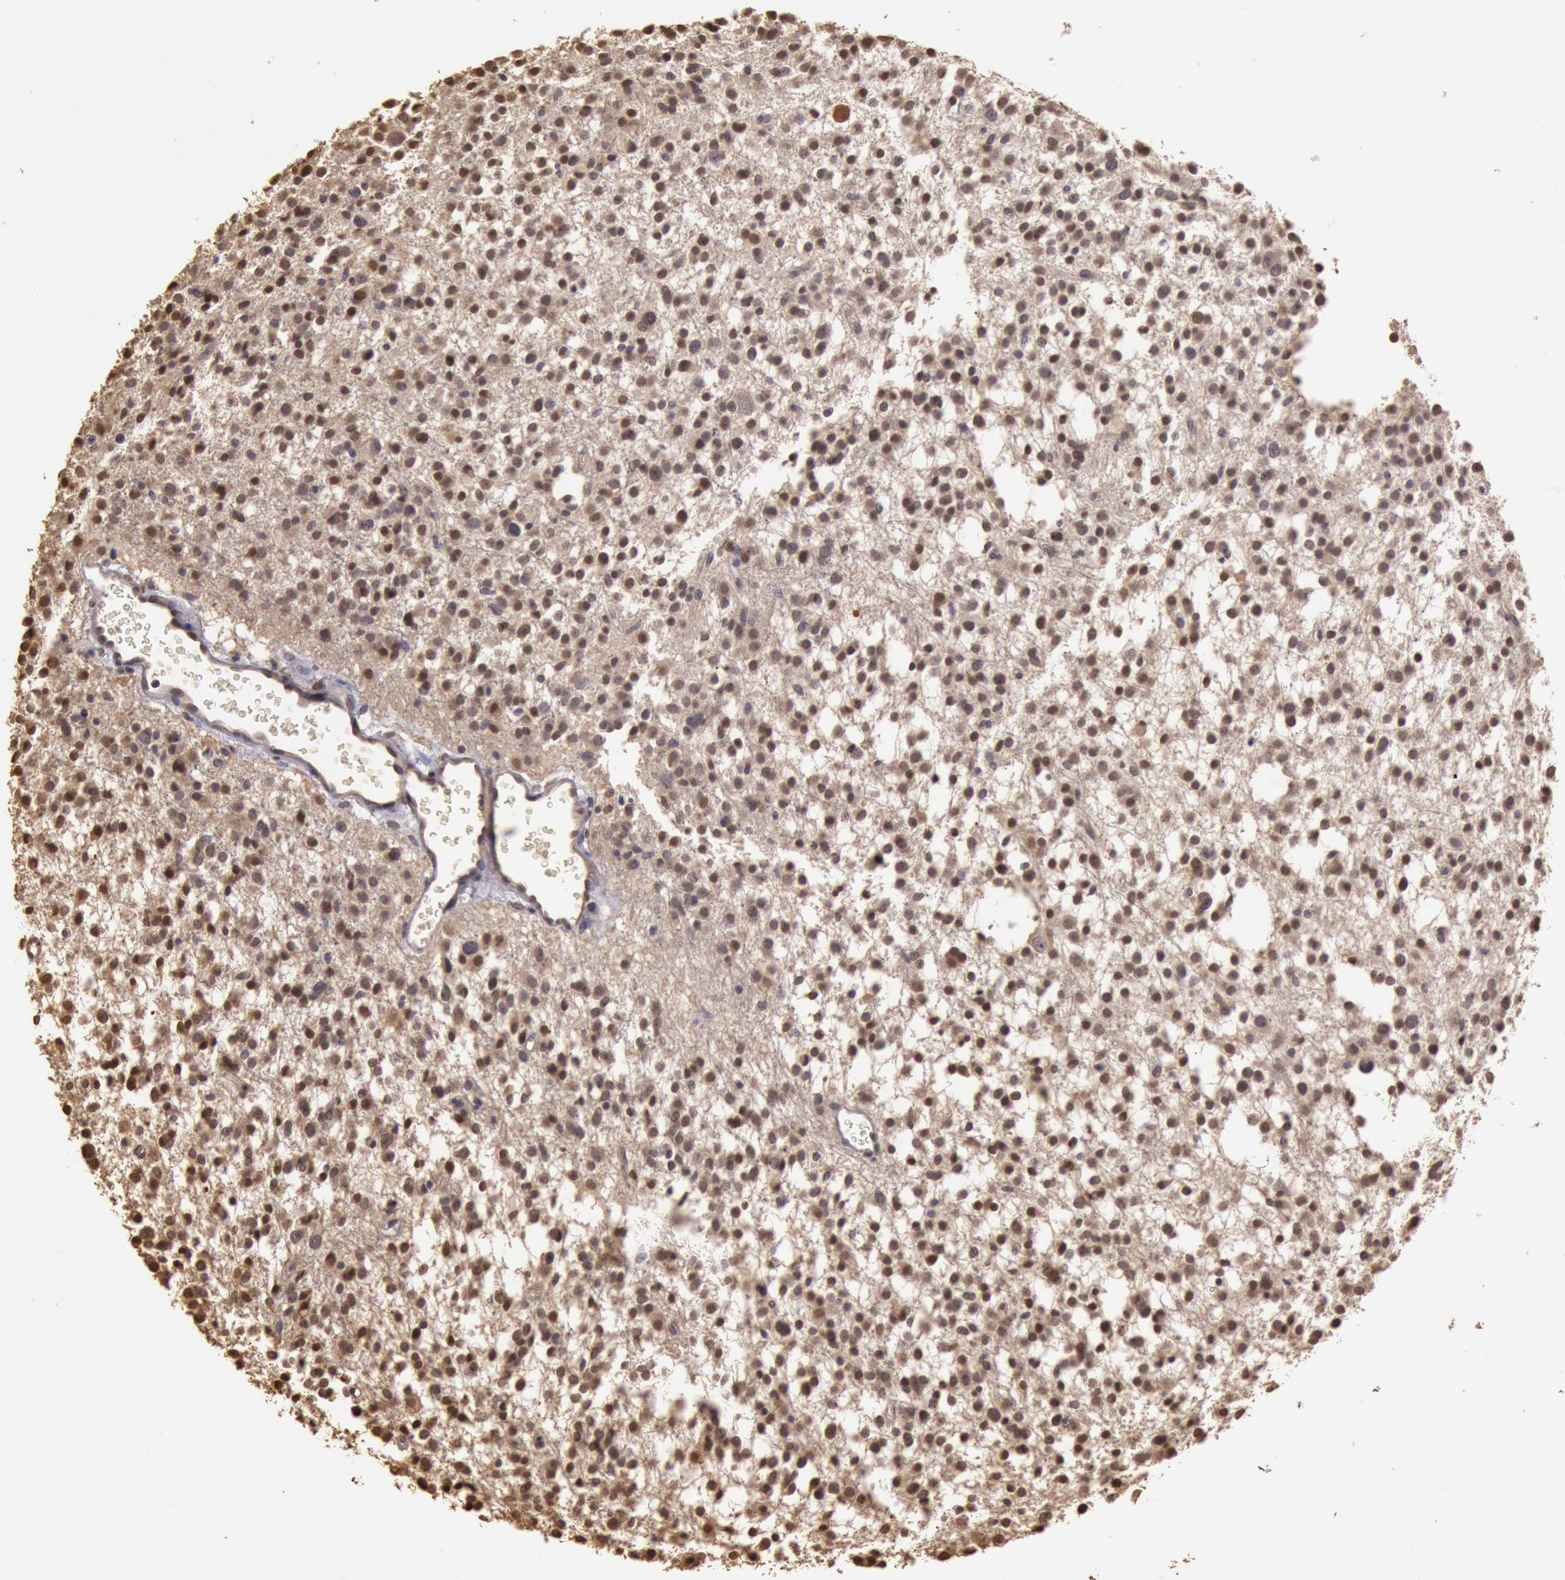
{"staining": {"intensity": "moderate", "quantity": ">75%", "location": "nuclear"}, "tissue": "glioma", "cell_type": "Tumor cells", "image_type": "cancer", "snomed": [{"axis": "morphology", "description": "Glioma, malignant, Low grade"}, {"axis": "topography", "description": "Brain"}], "caption": "Glioma tissue shows moderate nuclear staining in approximately >75% of tumor cells", "gene": "SOD1", "patient": {"sex": "female", "age": 36}}